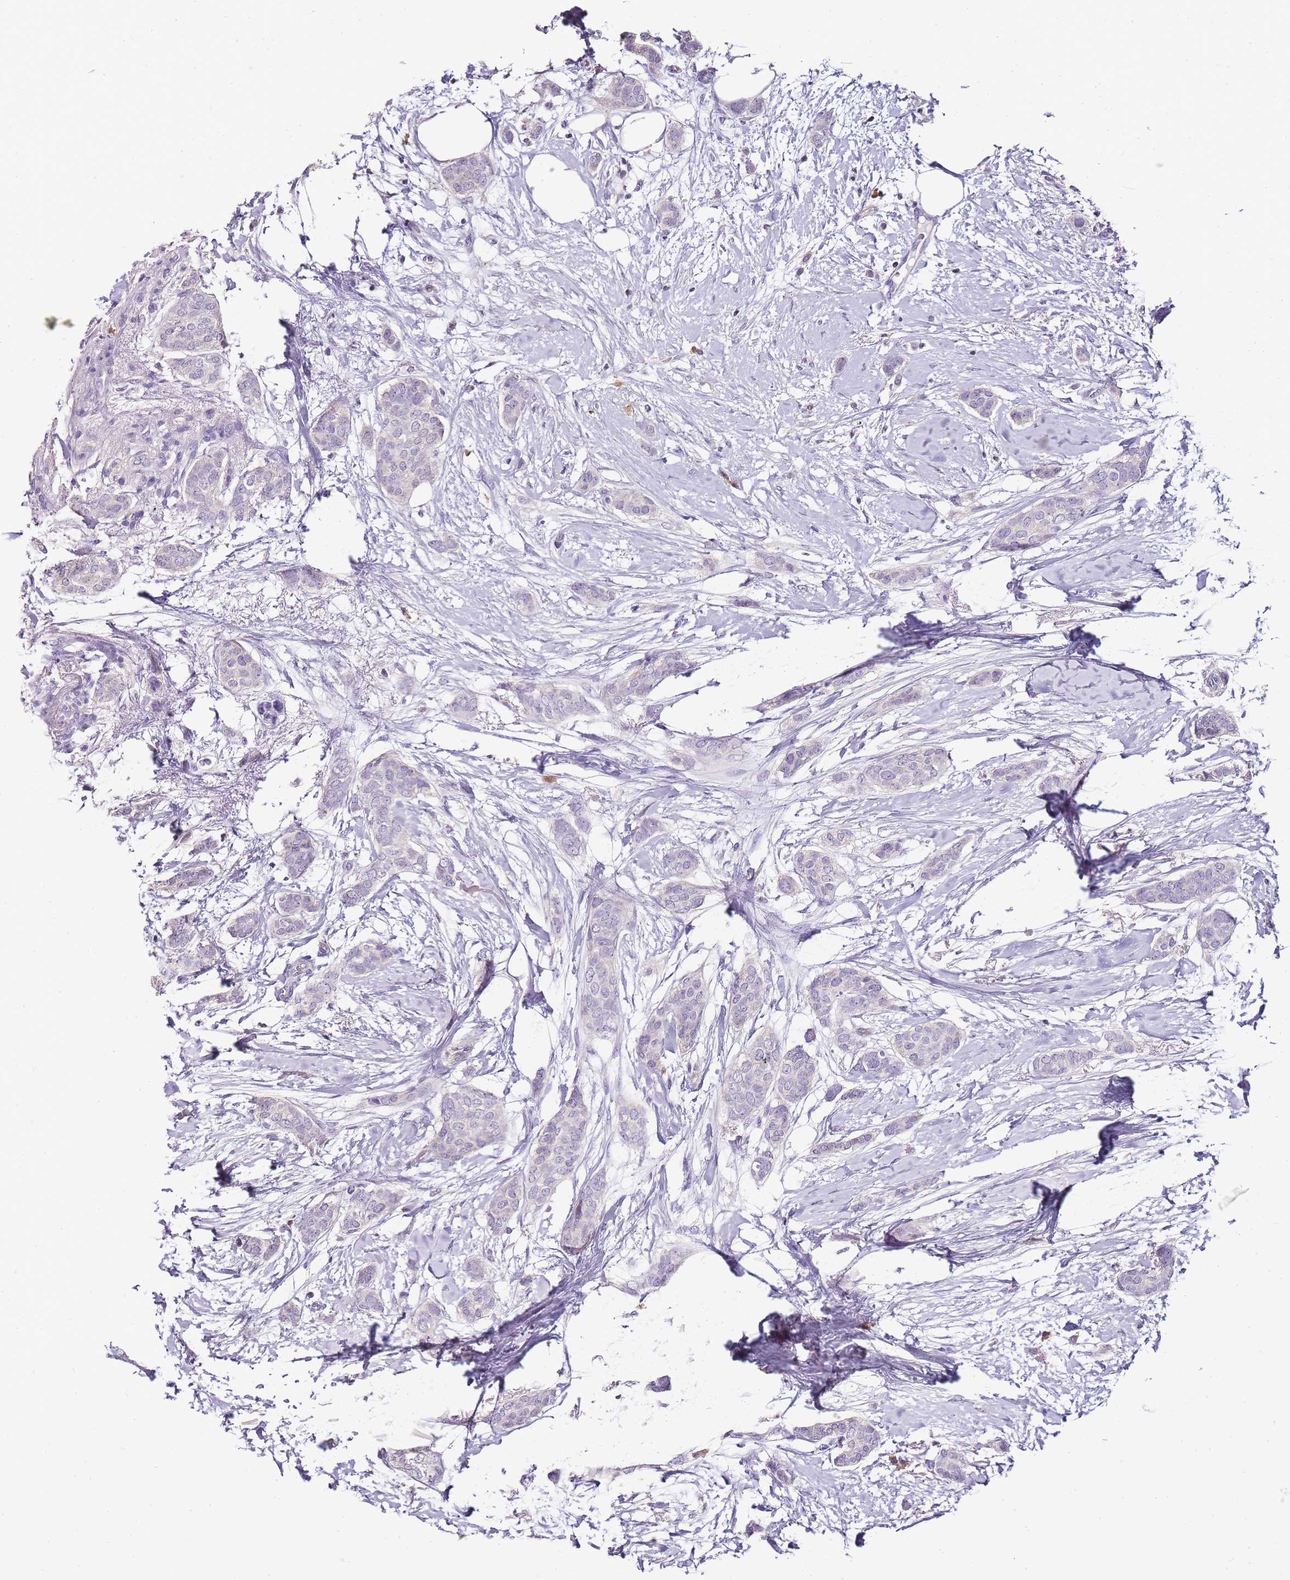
{"staining": {"intensity": "negative", "quantity": "none", "location": "none"}, "tissue": "breast cancer", "cell_type": "Tumor cells", "image_type": "cancer", "snomed": [{"axis": "morphology", "description": "Duct carcinoma"}, {"axis": "topography", "description": "Breast"}], "caption": "This is a histopathology image of immunohistochemistry (IHC) staining of breast invasive ductal carcinoma, which shows no expression in tumor cells.", "gene": "ZBP1", "patient": {"sex": "female", "age": 72}}